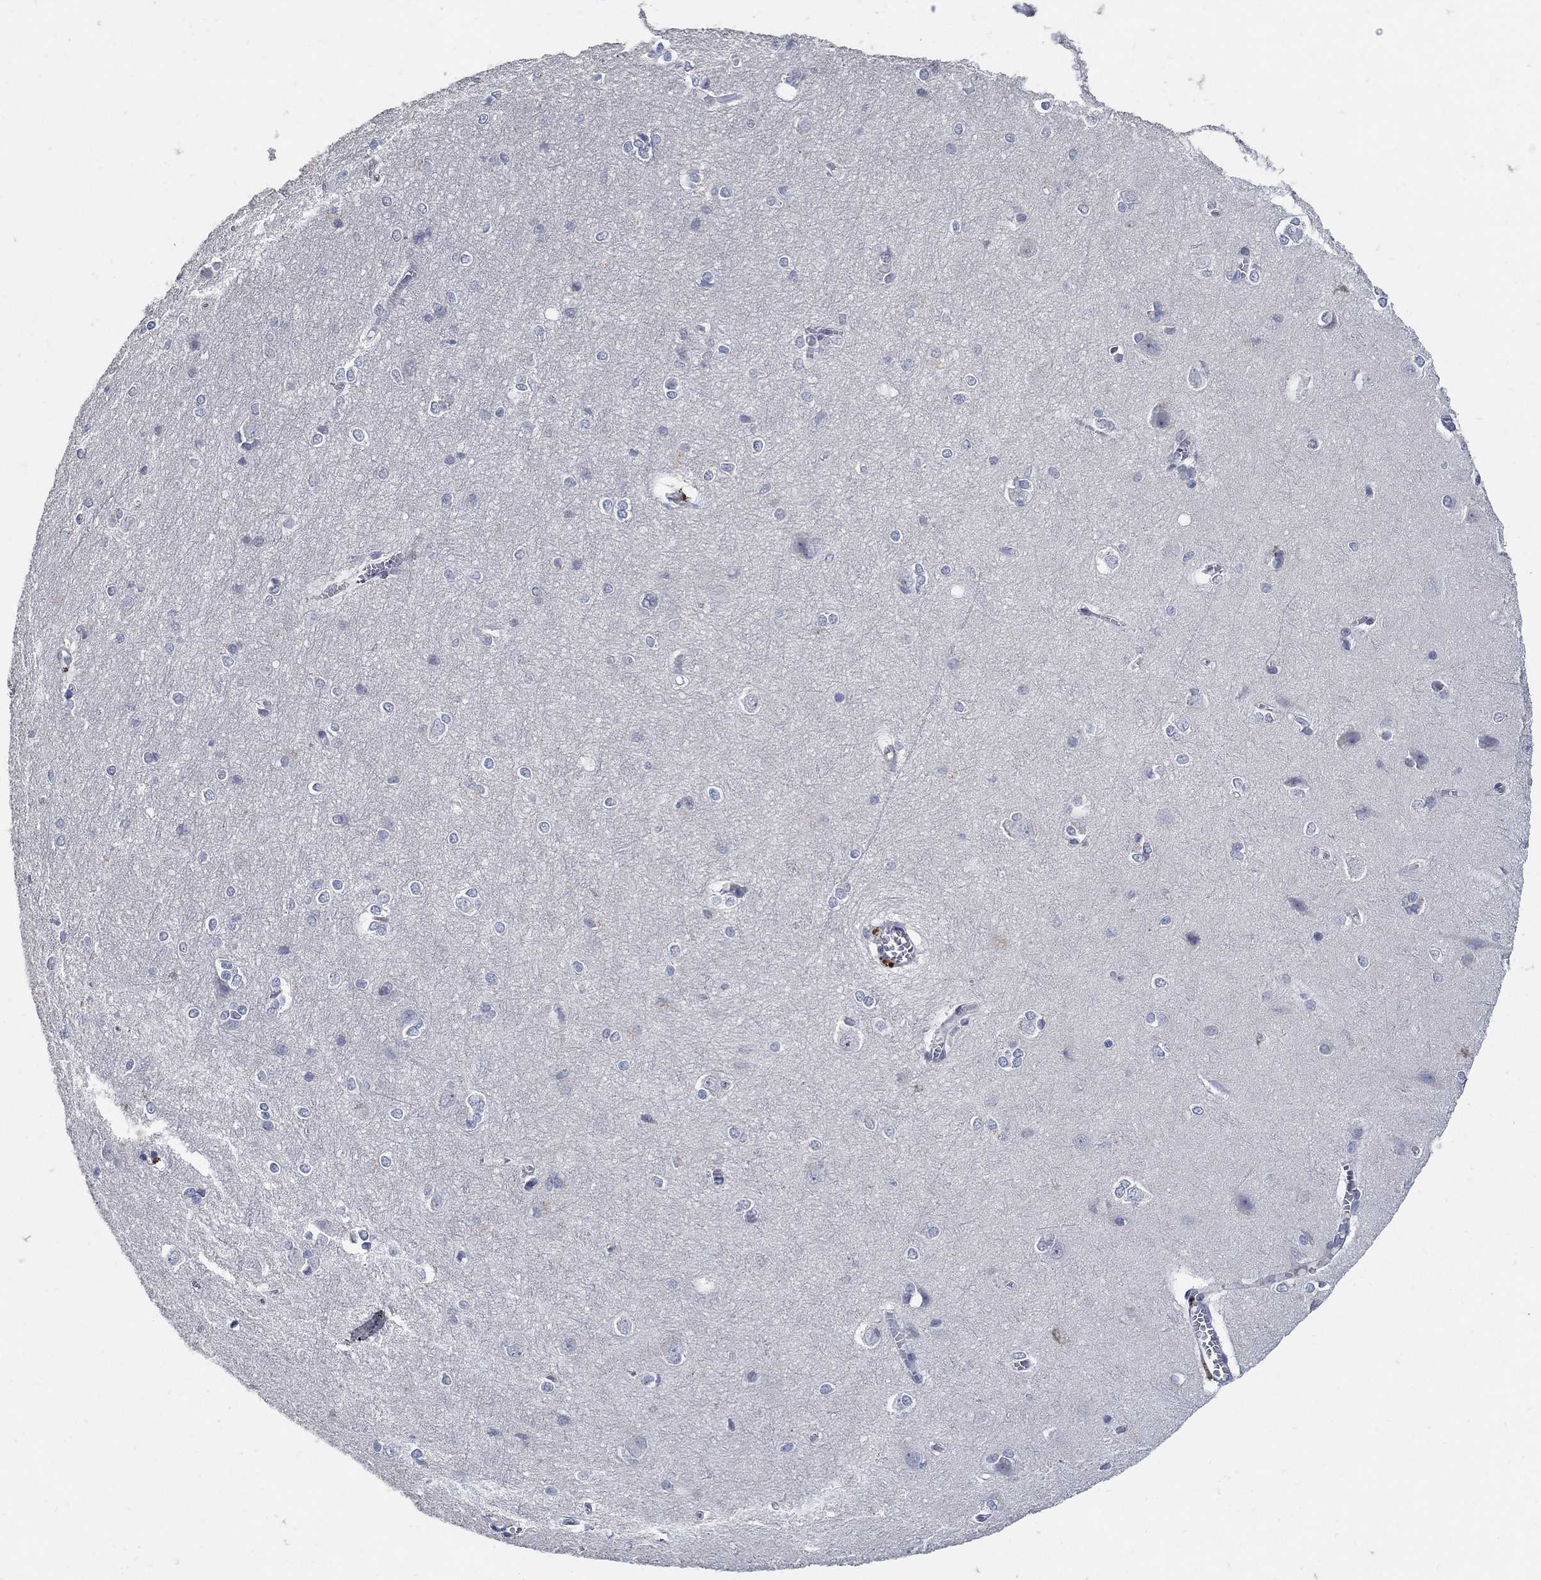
{"staining": {"intensity": "moderate", "quantity": "25%-75%", "location": "cytoplasmic/membranous"}, "tissue": "cerebral cortex", "cell_type": "Endothelial cells", "image_type": "normal", "snomed": [{"axis": "morphology", "description": "Normal tissue, NOS"}, {"axis": "topography", "description": "Cerebral cortex"}], "caption": "Endothelial cells demonstrate medium levels of moderate cytoplasmic/membranous positivity in about 25%-75% of cells in unremarkable cerebral cortex.", "gene": "HMX2", "patient": {"sex": "male", "age": 37}}